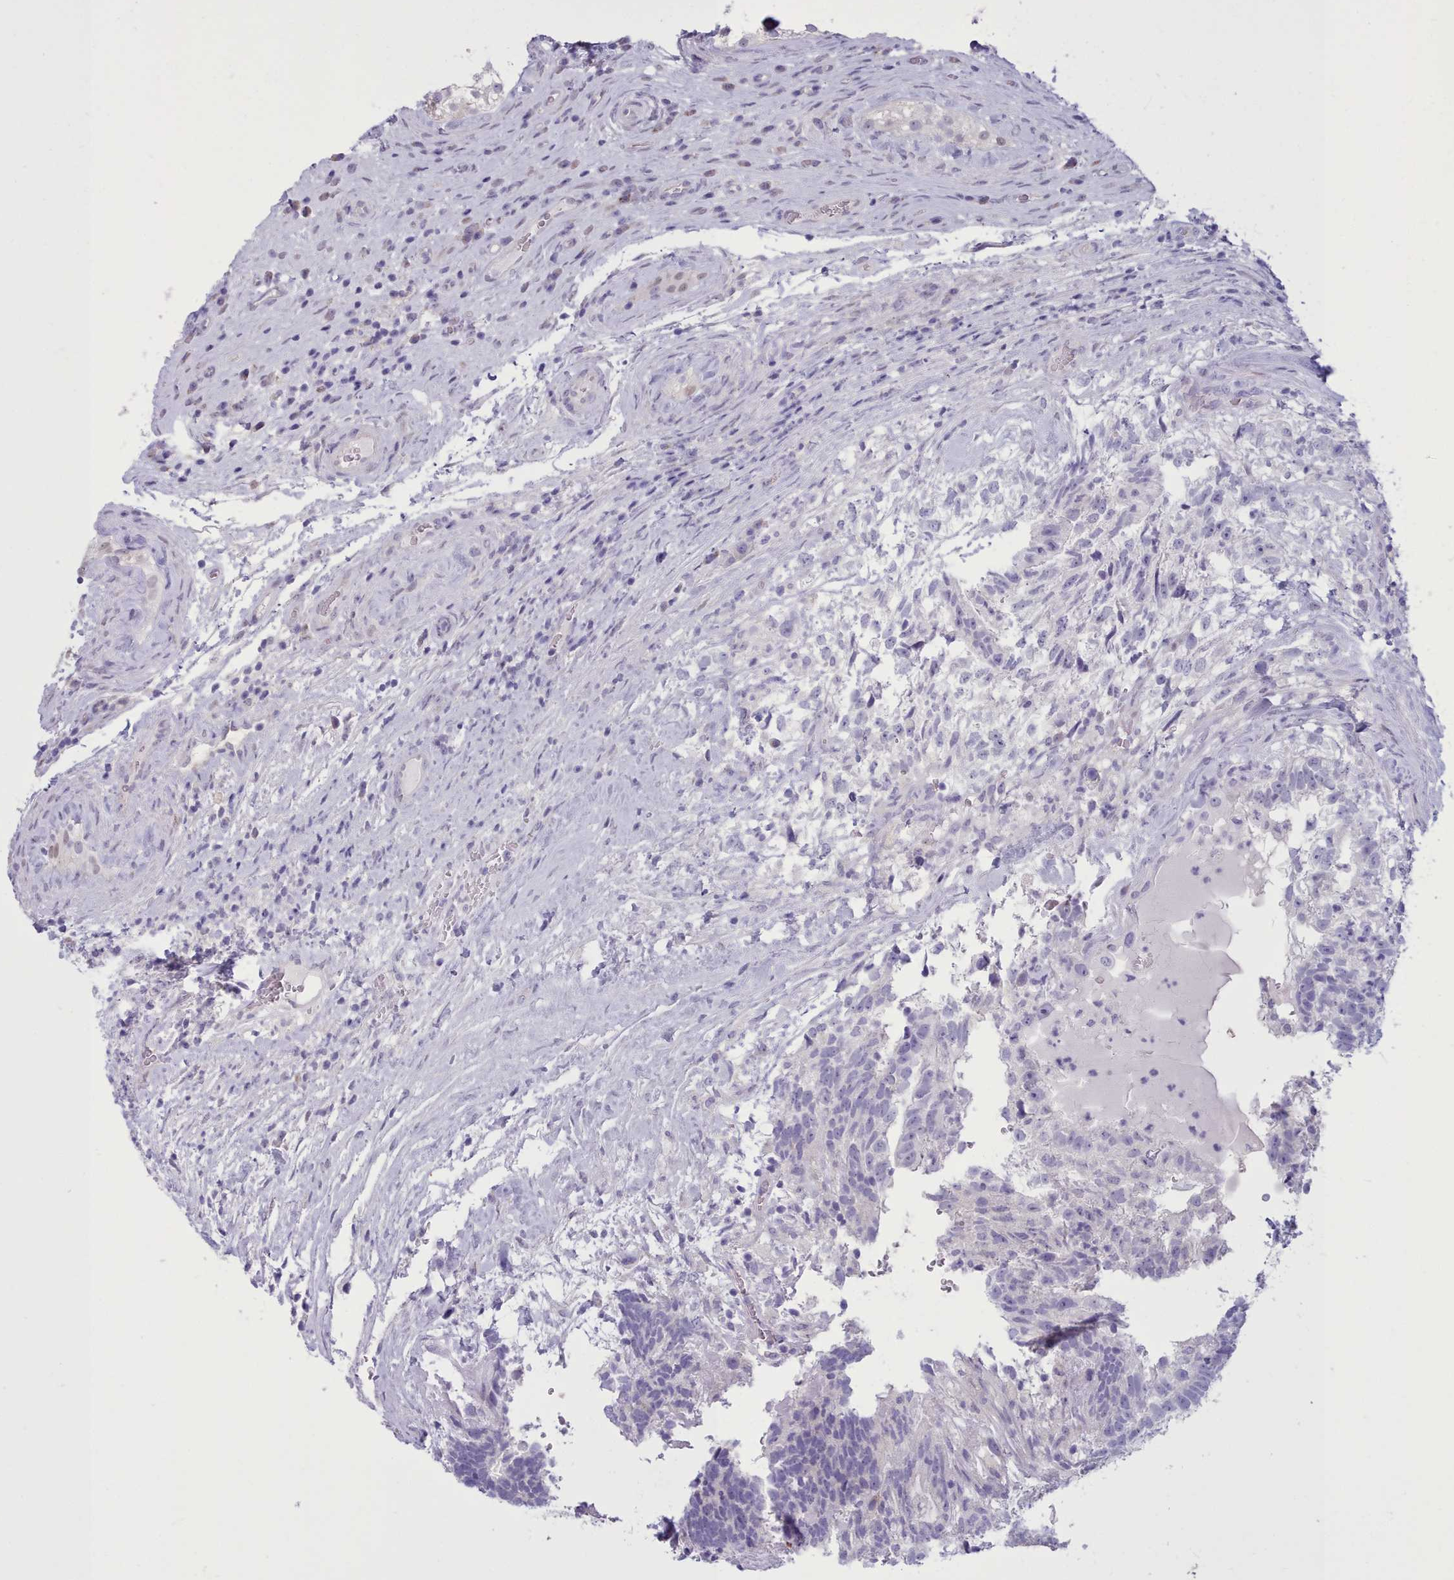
{"staining": {"intensity": "negative", "quantity": "none", "location": "none"}, "tissue": "testis cancer", "cell_type": "Tumor cells", "image_type": "cancer", "snomed": [{"axis": "morphology", "description": "Seminoma, NOS"}, {"axis": "morphology", "description": "Carcinoma, Embryonal, NOS"}, {"axis": "topography", "description": "Testis"}], "caption": "DAB (3,3'-diaminobenzidine) immunohistochemical staining of human testis cancer (seminoma) demonstrates no significant staining in tumor cells. (Stains: DAB (3,3'-diaminobenzidine) immunohistochemistry with hematoxylin counter stain, Microscopy: brightfield microscopy at high magnification).", "gene": "TMEM253", "patient": {"sex": "male", "age": 41}}